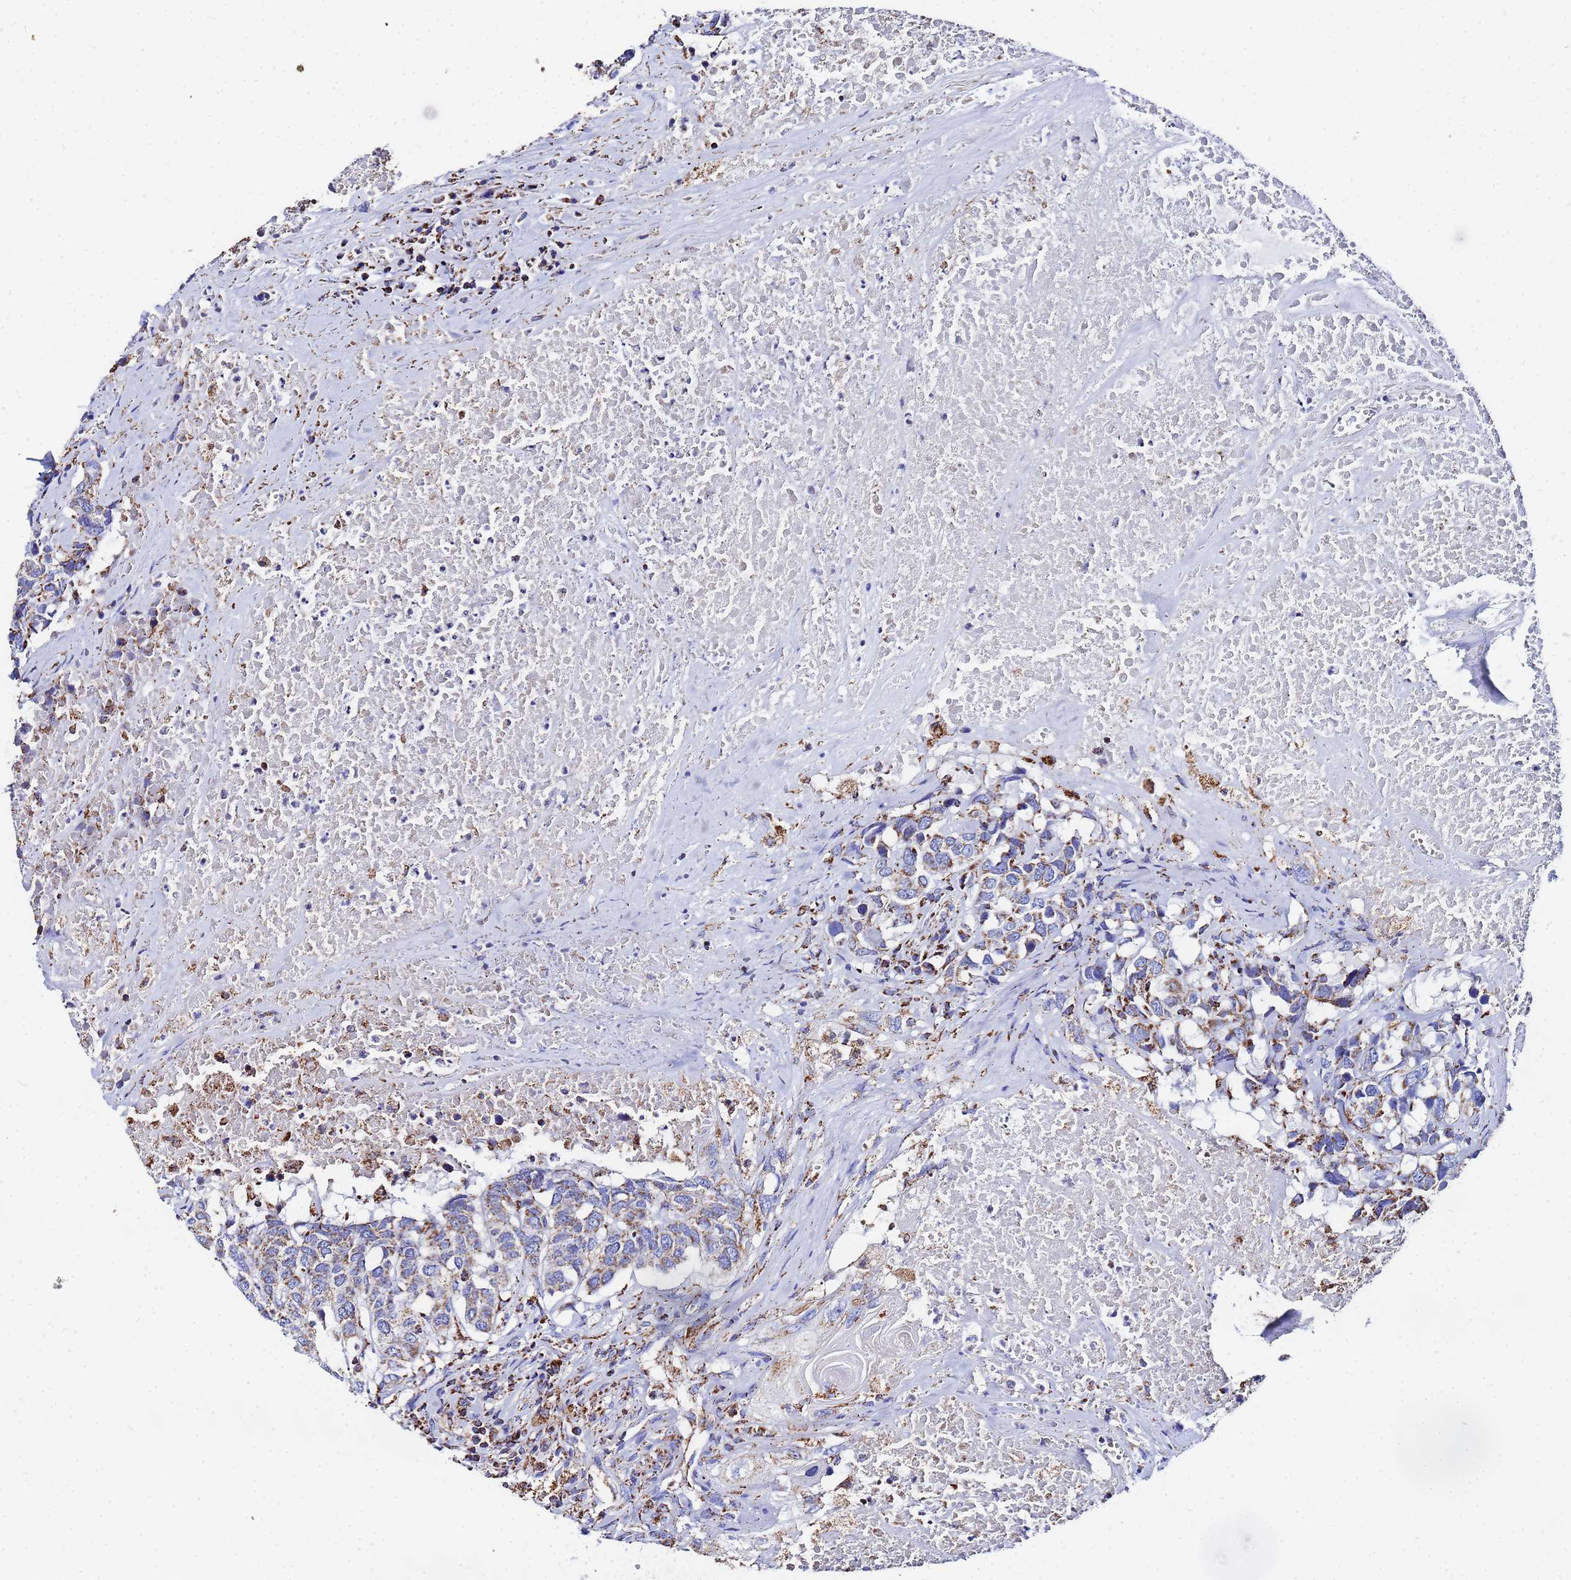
{"staining": {"intensity": "moderate", "quantity": ">75%", "location": "cytoplasmic/membranous"}, "tissue": "head and neck cancer", "cell_type": "Tumor cells", "image_type": "cancer", "snomed": [{"axis": "morphology", "description": "Squamous cell carcinoma, NOS"}, {"axis": "topography", "description": "Head-Neck"}], "caption": "Immunohistochemical staining of squamous cell carcinoma (head and neck) exhibits medium levels of moderate cytoplasmic/membranous protein positivity in about >75% of tumor cells.", "gene": "GLUD1", "patient": {"sex": "male", "age": 66}}